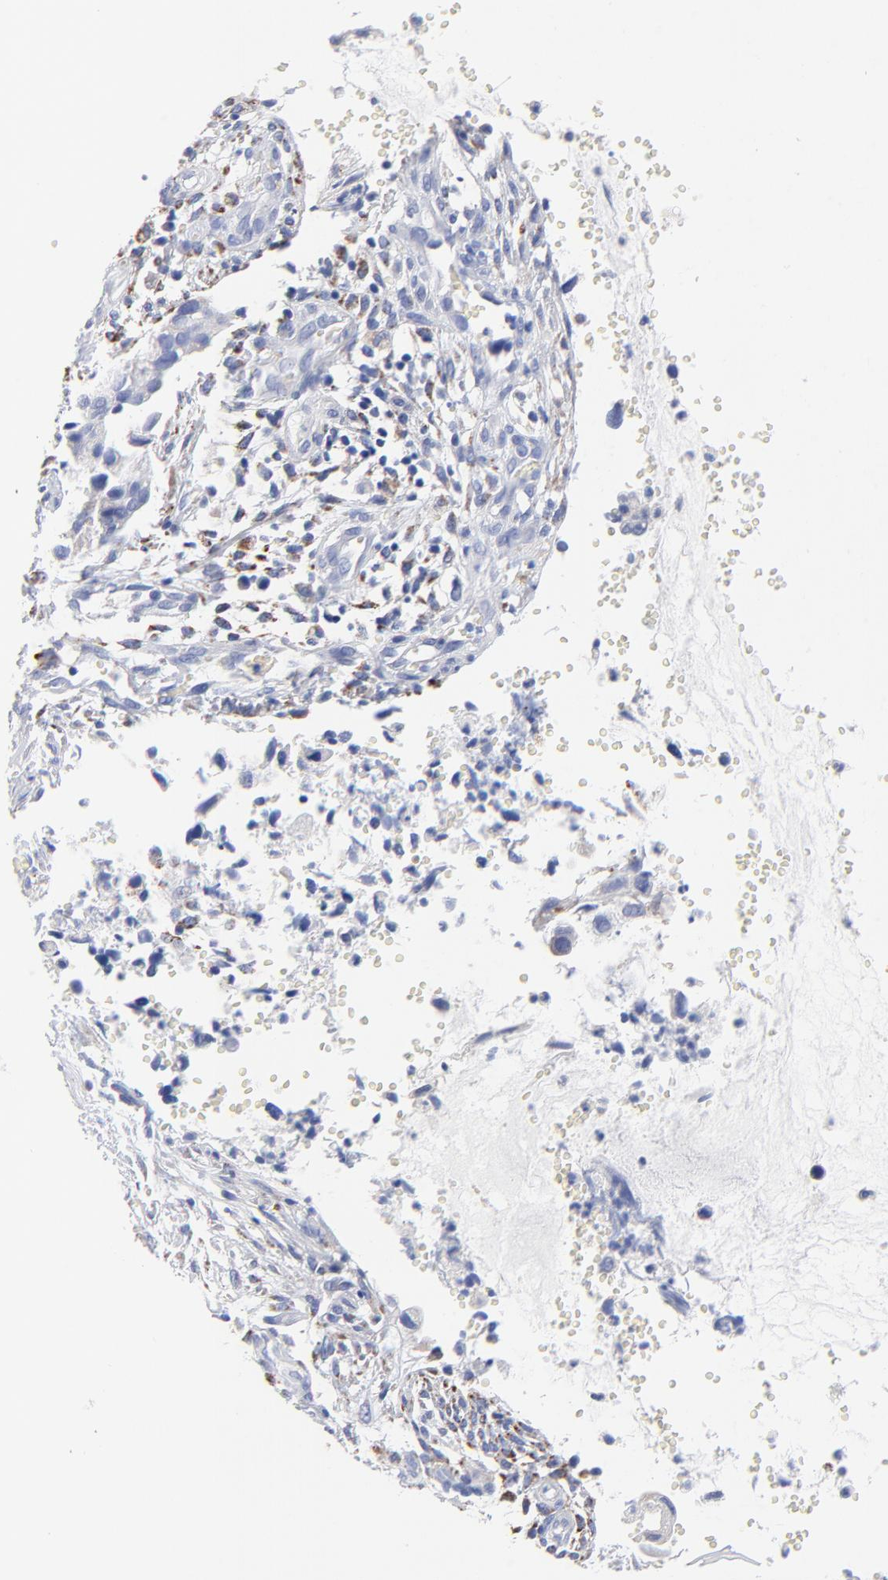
{"staining": {"intensity": "weak", "quantity": "<25%", "location": "cytoplasmic/membranous"}, "tissue": "cervical cancer", "cell_type": "Tumor cells", "image_type": "cancer", "snomed": [{"axis": "morphology", "description": "Normal tissue, NOS"}, {"axis": "morphology", "description": "Squamous cell carcinoma, NOS"}, {"axis": "topography", "description": "Cervix"}], "caption": "Immunohistochemistry (IHC) photomicrograph of human squamous cell carcinoma (cervical) stained for a protein (brown), which displays no positivity in tumor cells.", "gene": "FBXO10", "patient": {"sex": "female", "age": 45}}